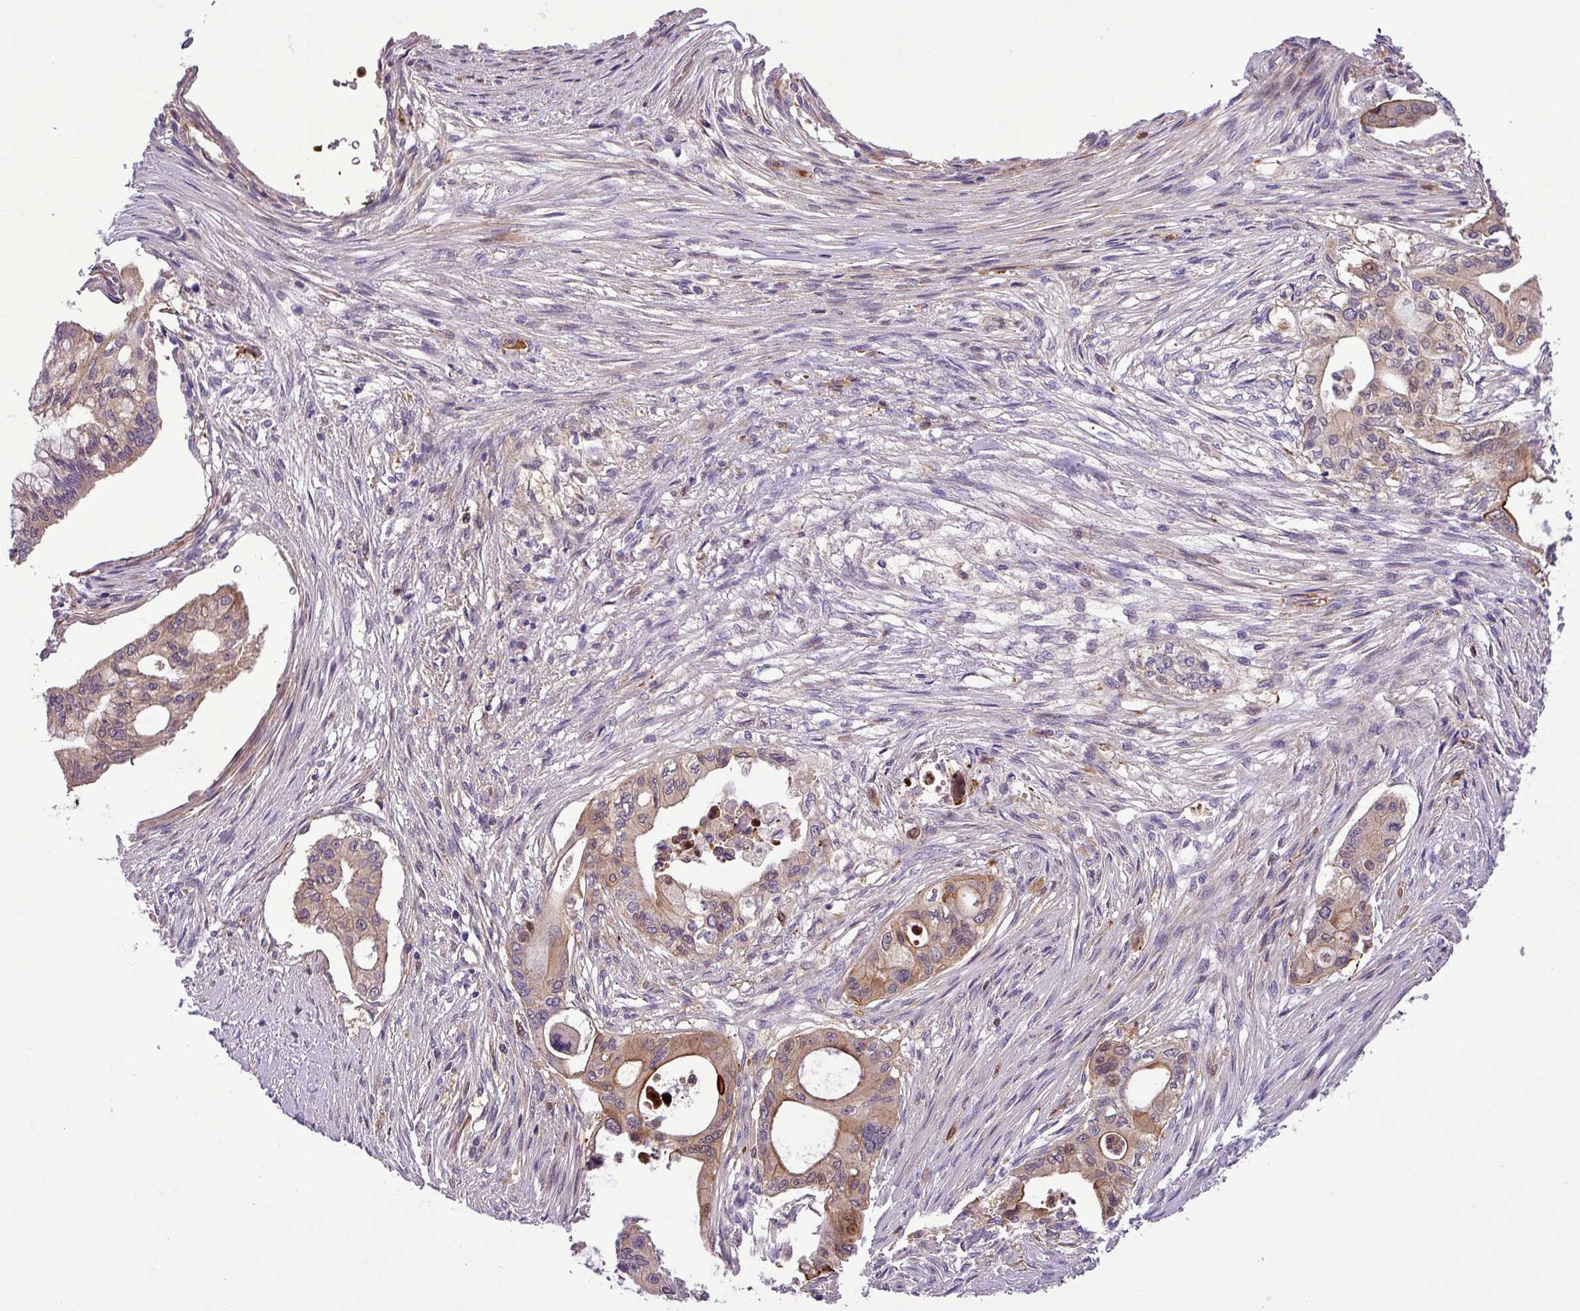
{"staining": {"intensity": "weak", "quantity": ">75%", "location": "cytoplasmic/membranous"}, "tissue": "pancreatic cancer", "cell_type": "Tumor cells", "image_type": "cancer", "snomed": [{"axis": "morphology", "description": "Adenocarcinoma, NOS"}, {"axis": "topography", "description": "Pancreas"}], "caption": "Immunohistochemical staining of pancreatic cancer demonstrates low levels of weak cytoplasmic/membranous protein staining in about >75% of tumor cells. The staining was performed using DAB to visualize the protein expression in brown, while the nuclei were stained in blue with hematoxylin (Magnification: 20x).", "gene": "NBEAL2", "patient": {"sex": "male", "age": 46}}